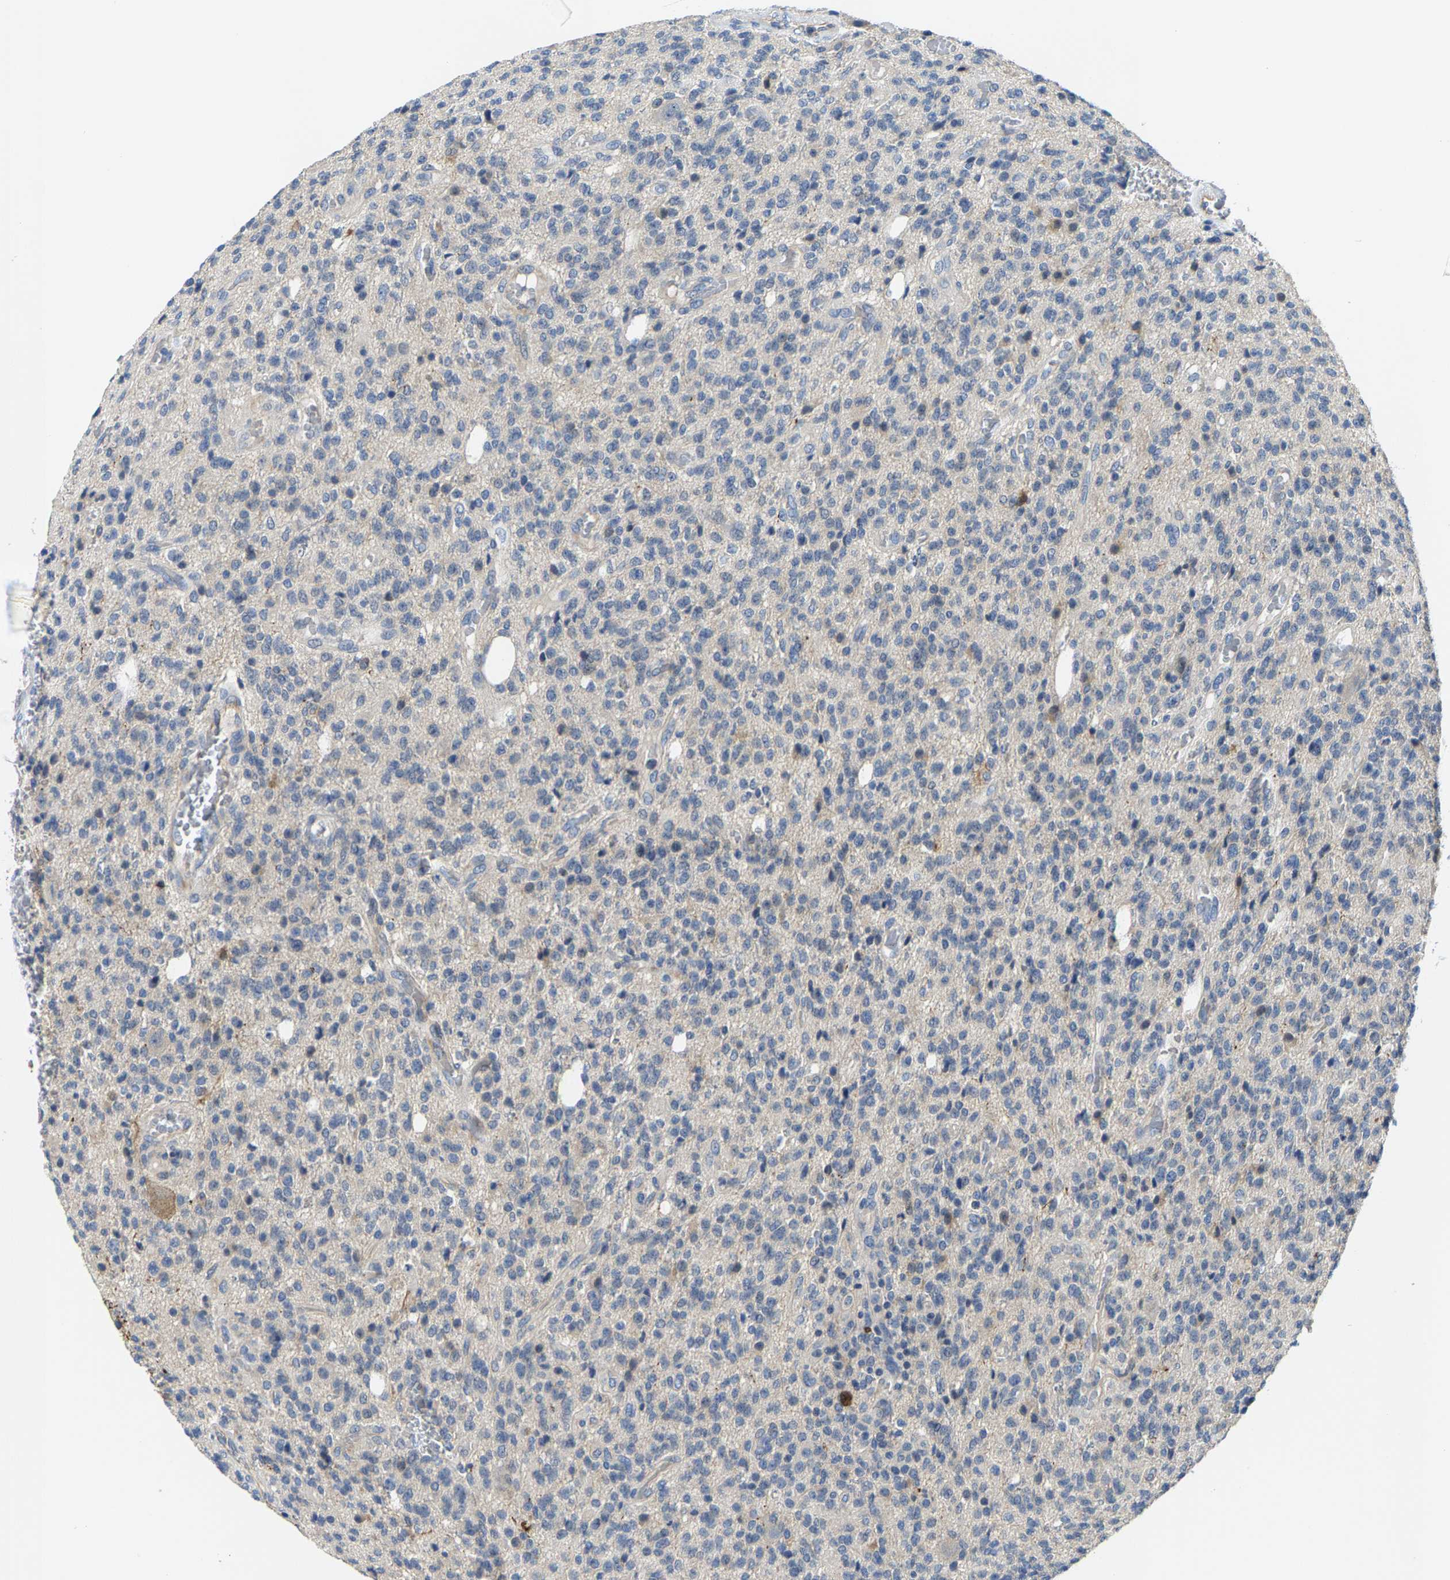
{"staining": {"intensity": "negative", "quantity": "none", "location": "none"}, "tissue": "glioma", "cell_type": "Tumor cells", "image_type": "cancer", "snomed": [{"axis": "morphology", "description": "Glioma, malignant, High grade"}, {"axis": "topography", "description": "Brain"}], "caption": "The immunohistochemistry photomicrograph has no significant expression in tumor cells of glioma tissue. (Immunohistochemistry (ihc), brightfield microscopy, high magnification).", "gene": "AGBL3", "patient": {"sex": "male", "age": 34}}